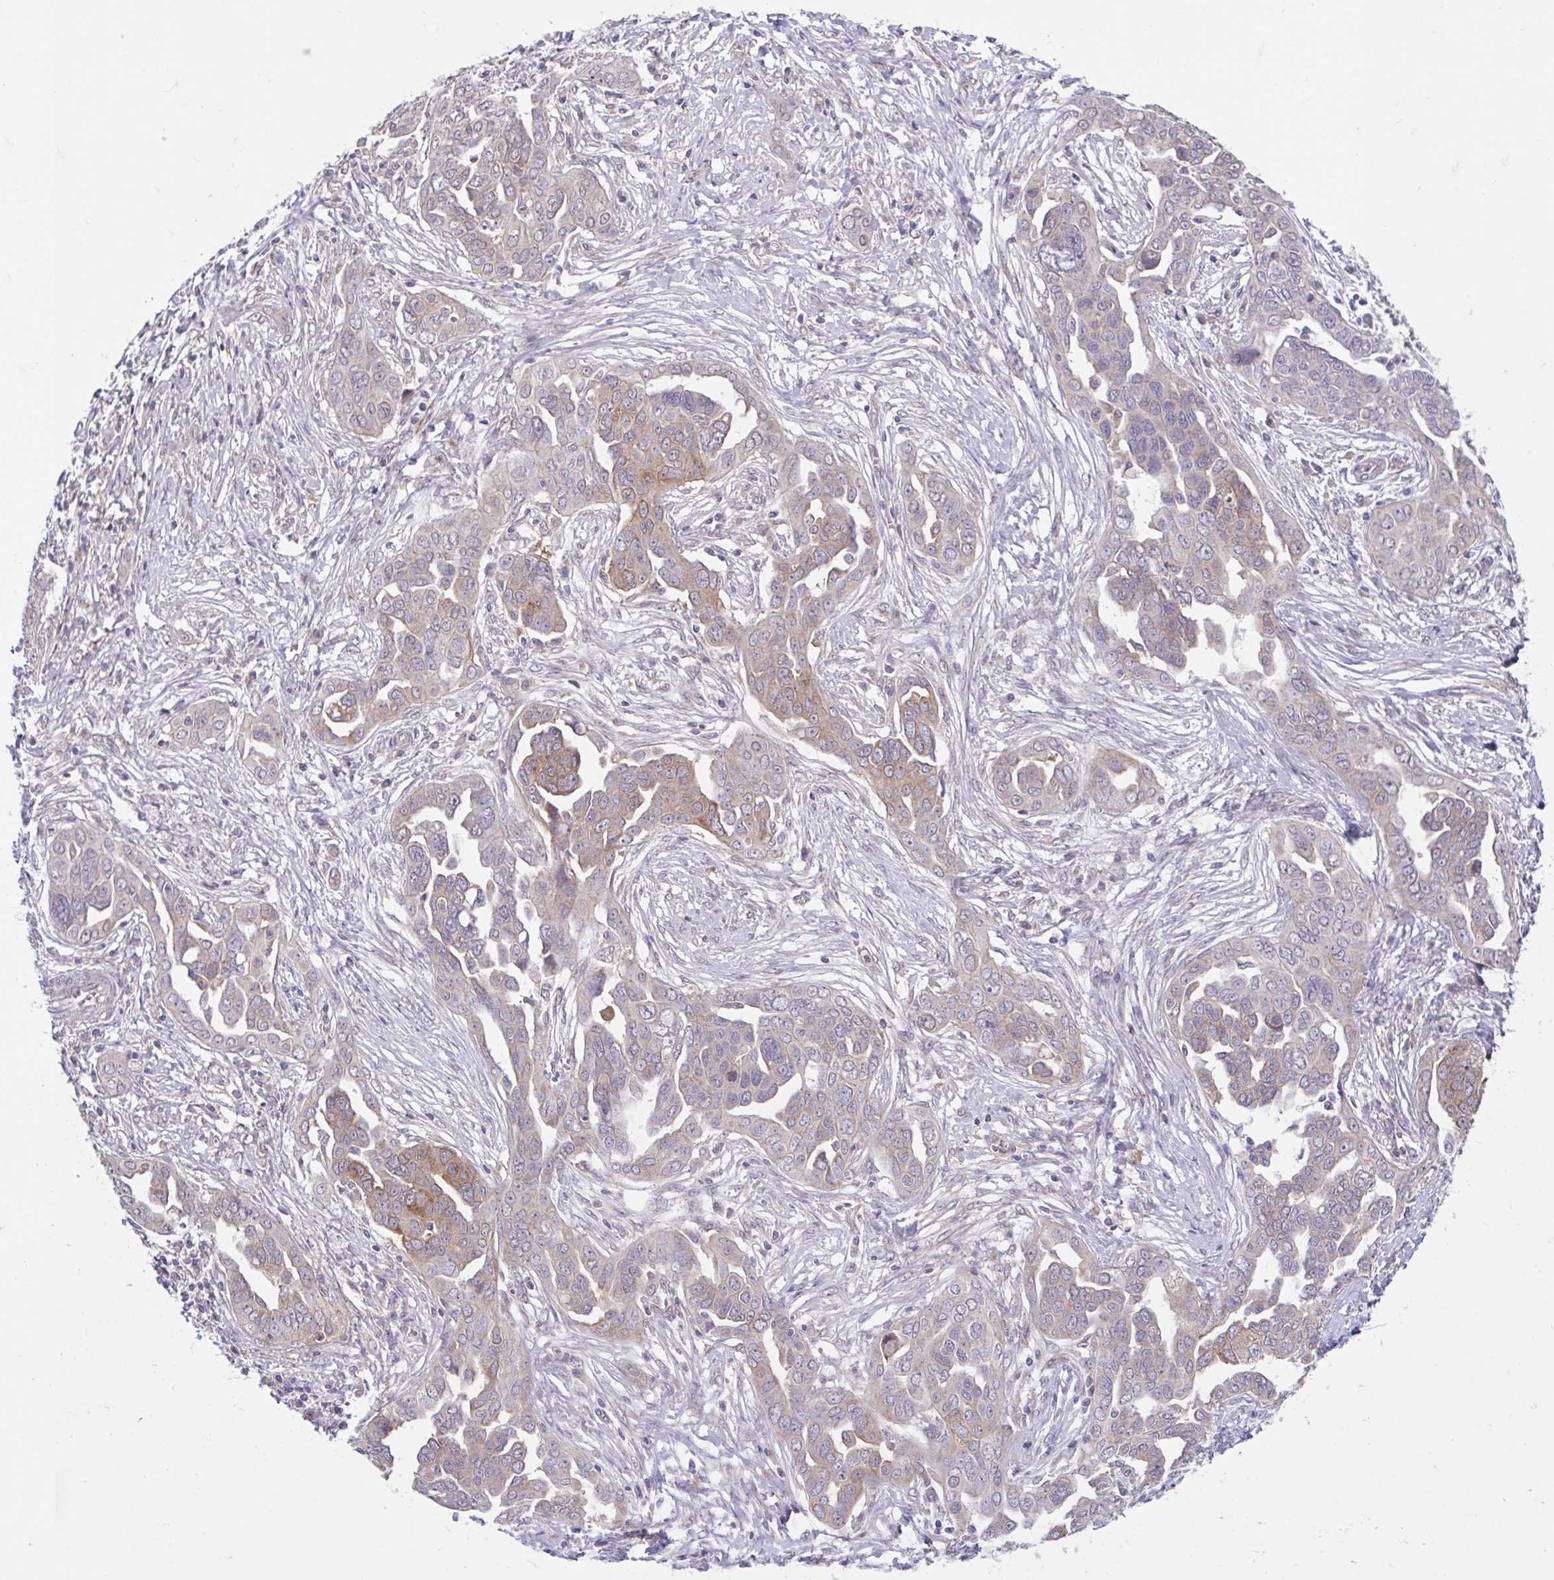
{"staining": {"intensity": "moderate", "quantity": "25%-75%", "location": "cytoplasmic/membranous"}, "tissue": "ovarian cancer", "cell_type": "Tumor cells", "image_type": "cancer", "snomed": [{"axis": "morphology", "description": "Cystadenocarcinoma, serous, NOS"}, {"axis": "topography", "description": "Ovary"}], "caption": "A high-resolution micrograph shows IHC staining of serous cystadenocarcinoma (ovarian), which shows moderate cytoplasmic/membranous expression in approximately 25%-75% of tumor cells.", "gene": "RALBP1", "patient": {"sex": "female", "age": 59}}